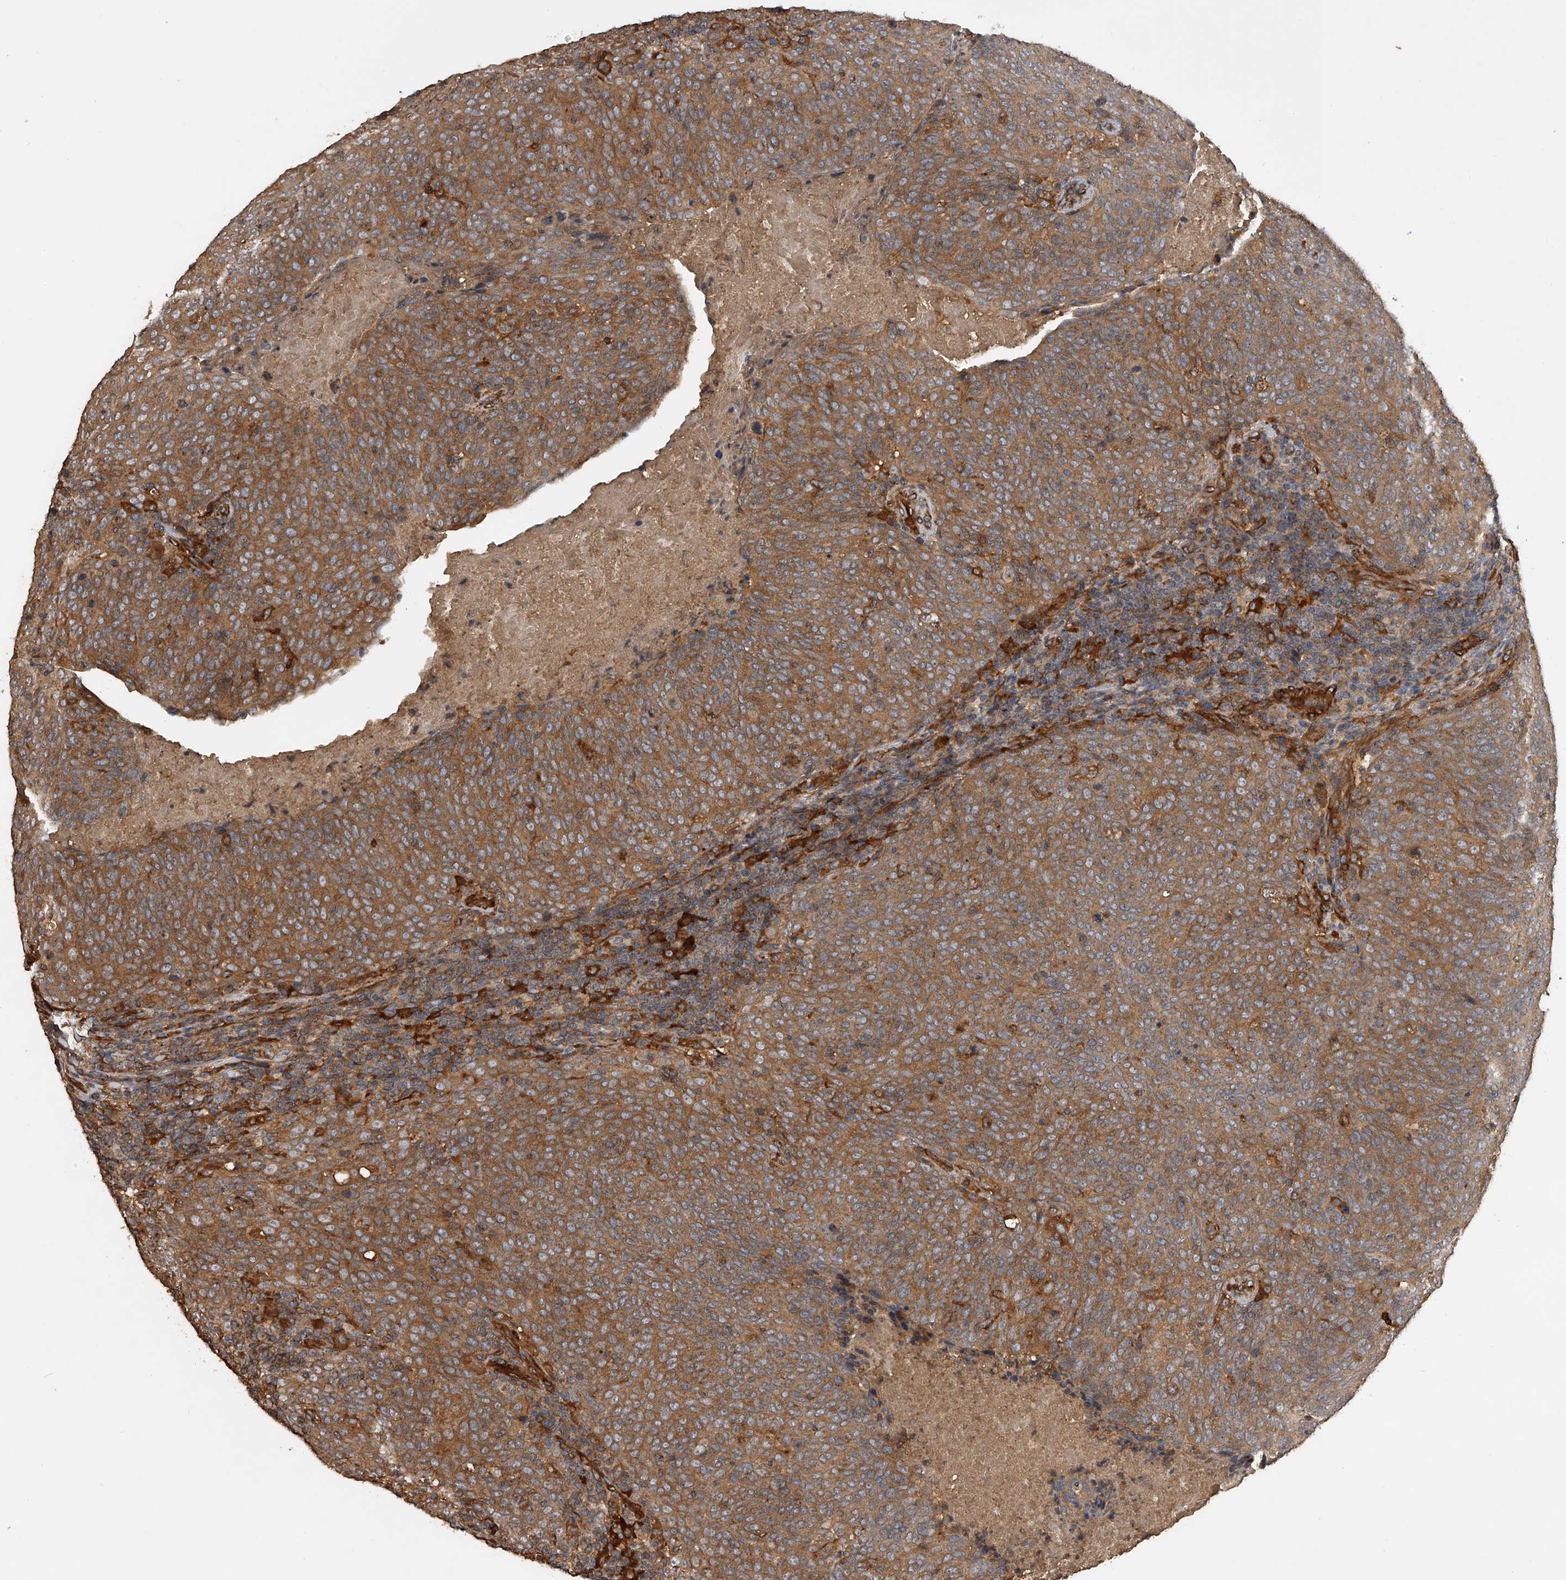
{"staining": {"intensity": "moderate", "quantity": ">75%", "location": "cytoplasmic/membranous"}, "tissue": "head and neck cancer", "cell_type": "Tumor cells", "image_type": "cancer", "snomed": [{"axis": "morphology", "description": "Squamous cell carcinoma, NOS"}, {"axis": "morphology", "description": "Squamous cell carcinoma, metastatic, NOS"}, {"axis": "topography", "description": "Lymph node"}, {"axis": "topography", "description": "Head-Neck"}], "caption": "Head and neck cancer (metastatic squamous cell carcinoma) was stained to show a protein in brown. There is medium levels of moderate cytoplasmic/membranous expression in approximately >75% of tumor cells.", "gene": "PTPRA", "patient": {"sex": "male", "age": 62}}